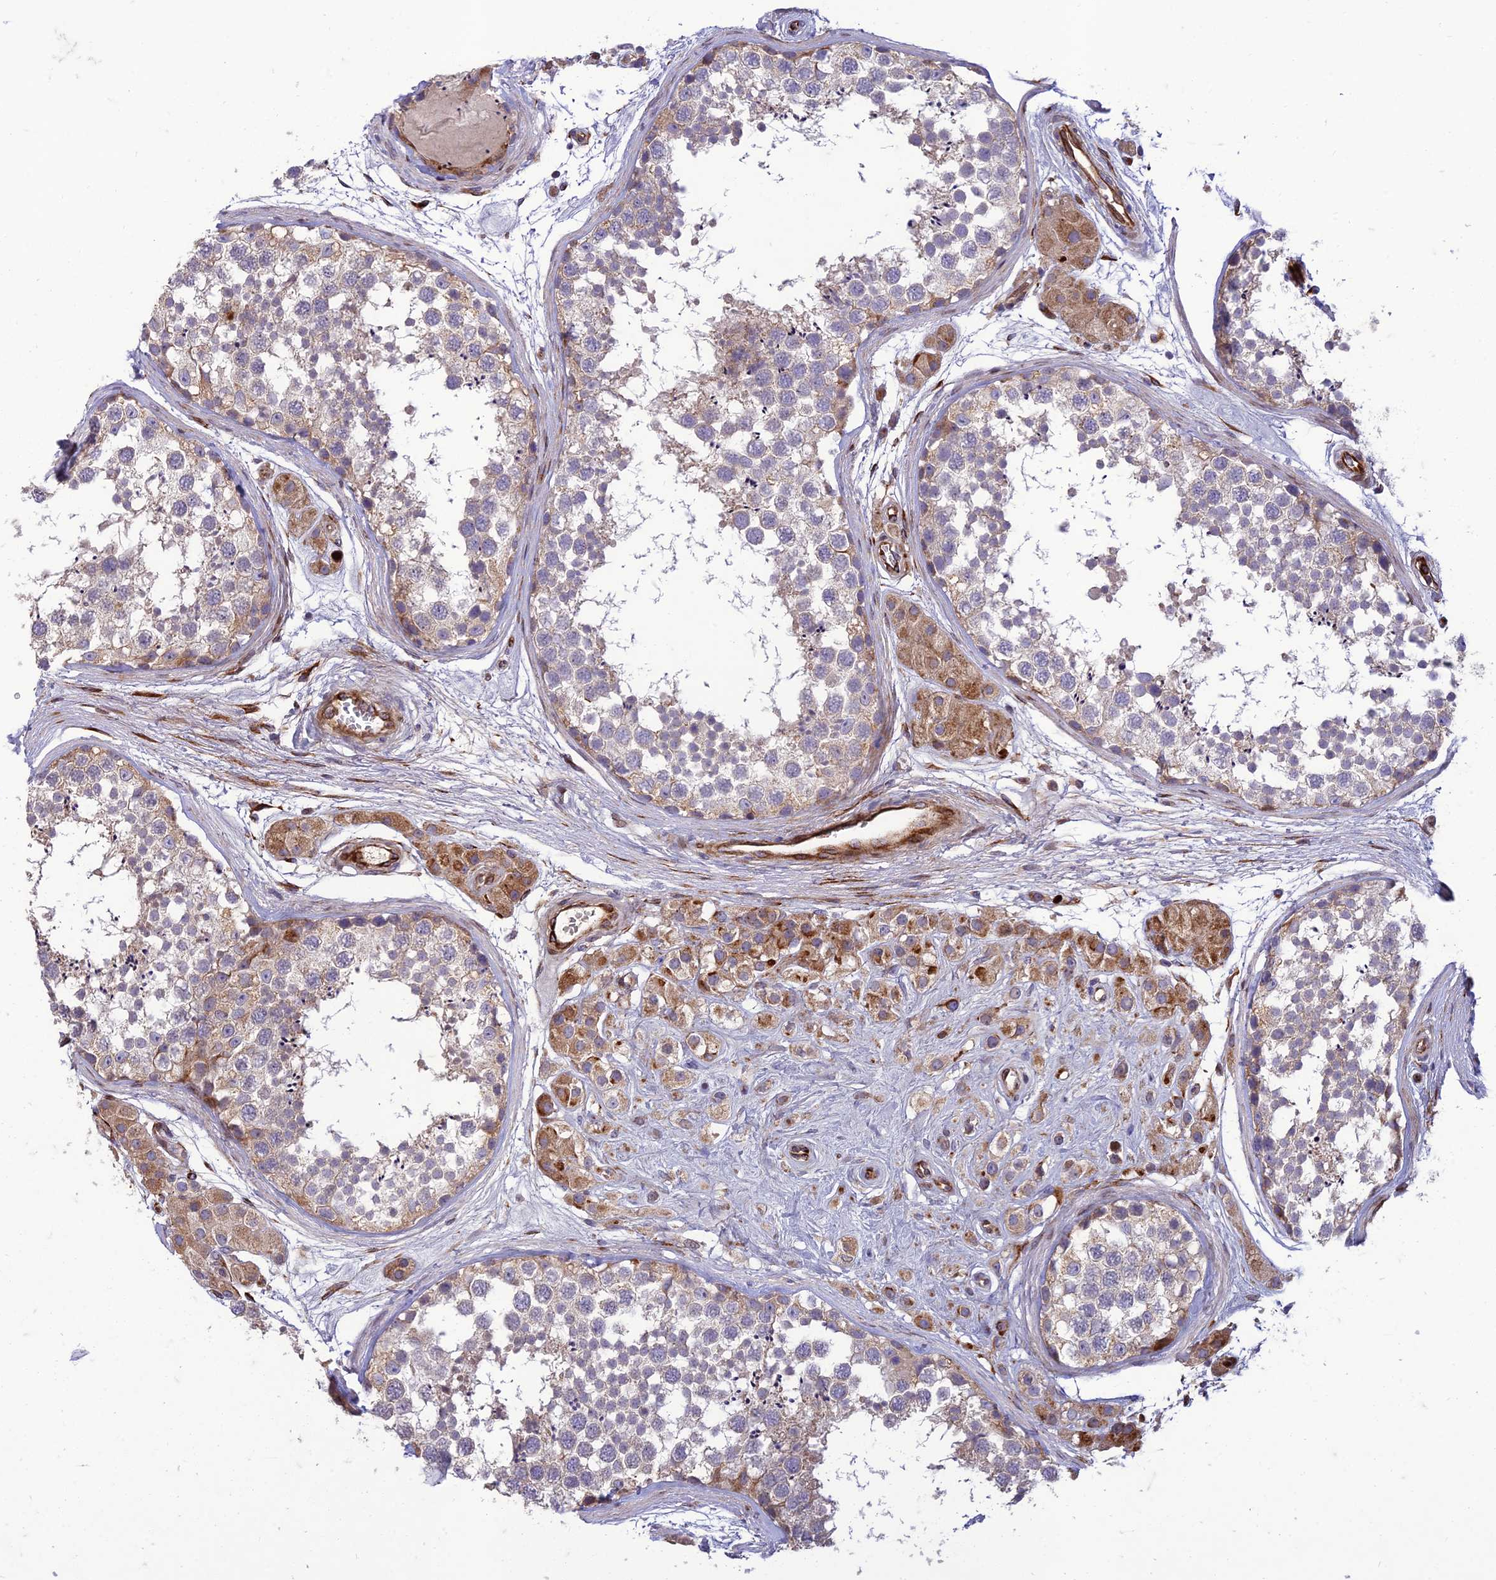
{"staining": {"intensity": "weak", "quantity": "<25%", "location": "cytoplasmic/membranous"}, "tissue": "testis", "cell_type": "Cells in seminiferous ducts", "image_type": "normal", "snomed": [{"axis": "morphology", "description": "Normal tissue, NOS"}, {"axis": "topography", "description": "Testis"}], "caption": "The histopathology image displays no significant staining in cells in seminiferous ducts of testis.", "gene": "SEL1L3", "patient": {"sex": "male", "age": 56}}